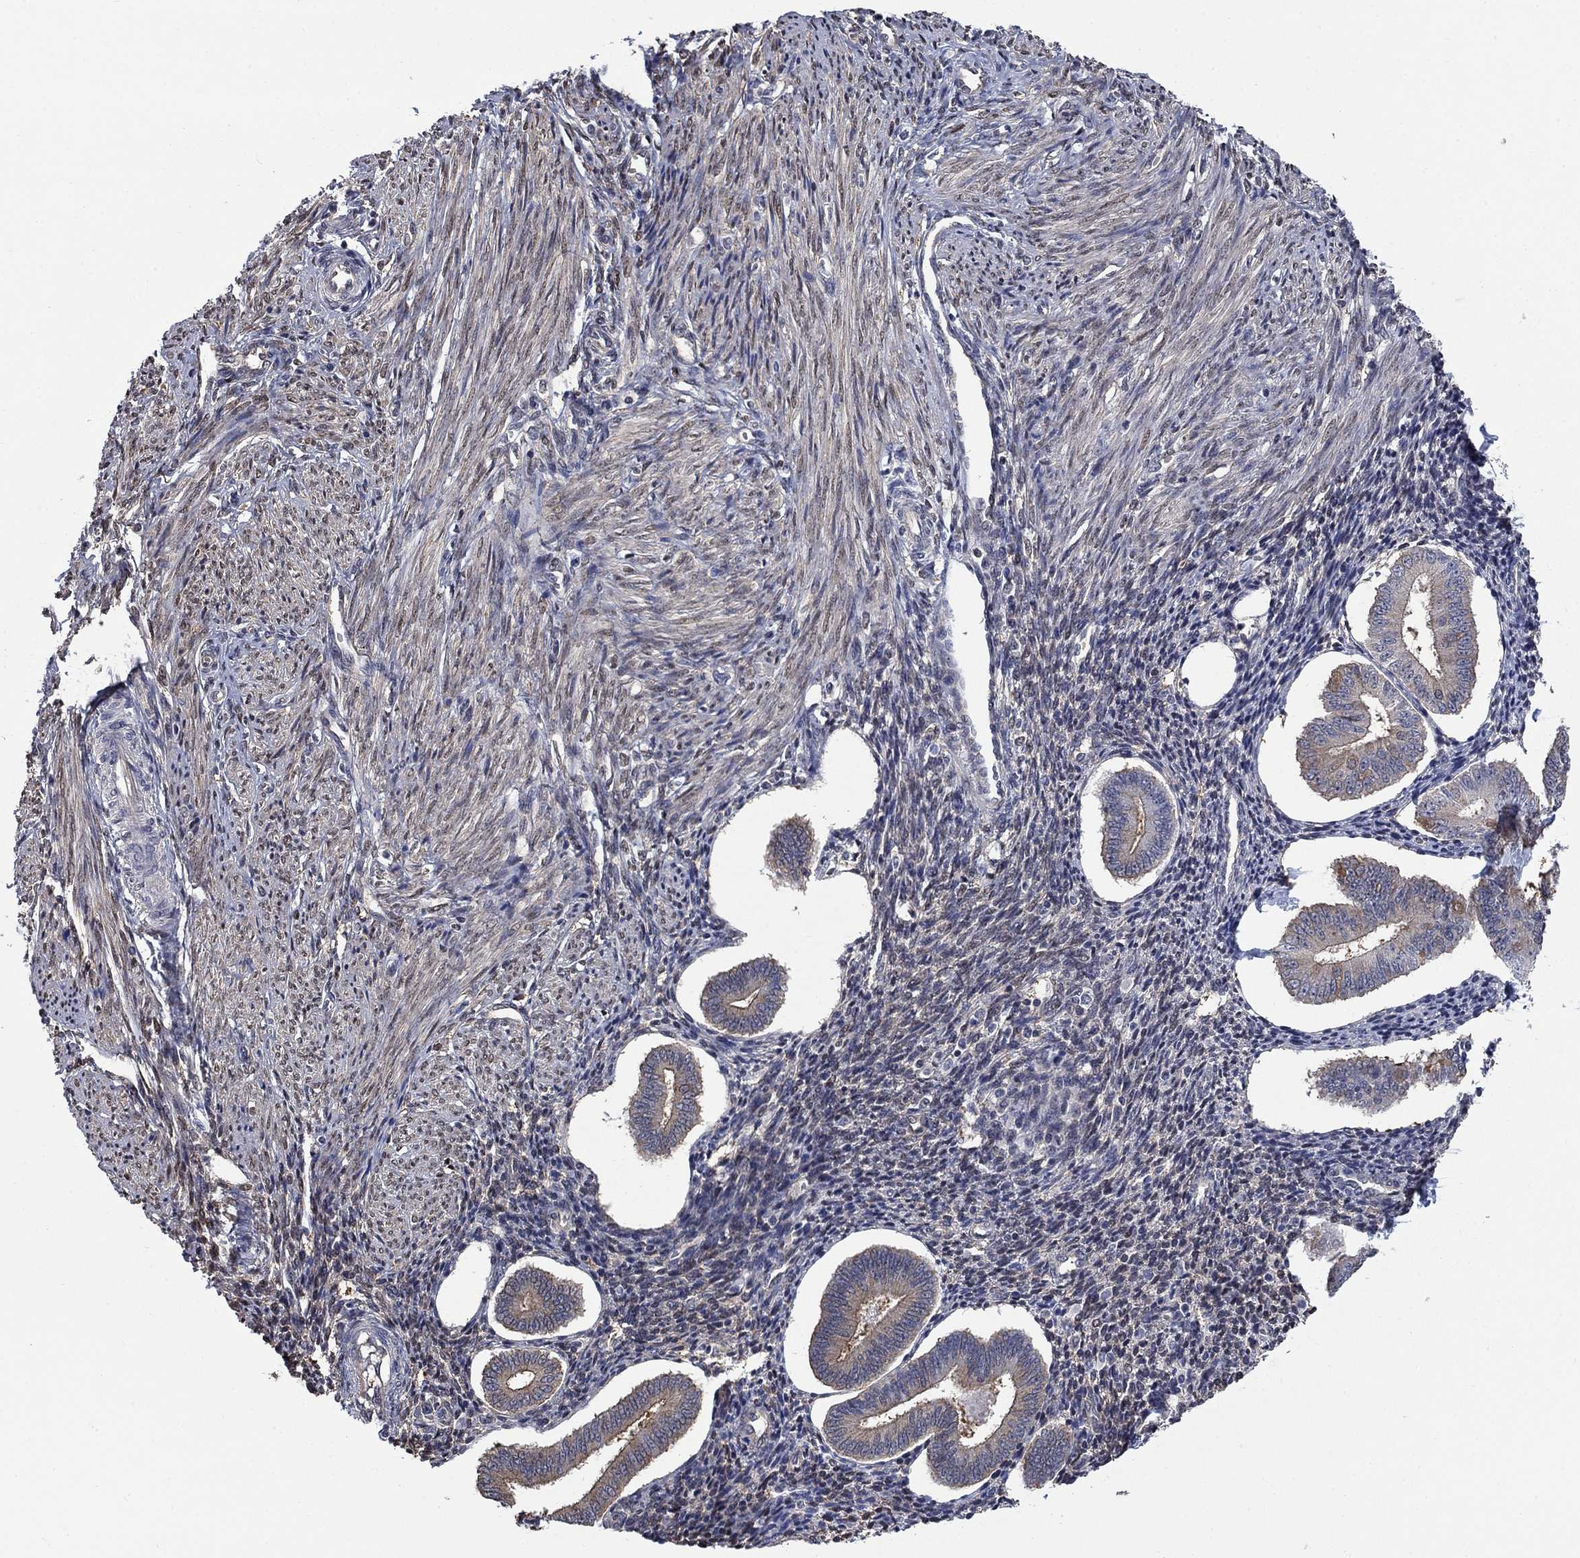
{"staining": {"intensity": "negative", "quantity": "none", "location": "none"}, "tissue": "endometrium", "cell_type": "Cells in endometrial stroma", "image_type": "normal", "snomed": [{"axis": "morphology", "description": "Normal tissue, NOS"}, {"axis": "topography", "description": "Endometrium"}], "caption": "High power microscopy micrograph of an immunohistochemistry photomicrograph of unremarkable endometrium, revealing no significant positivity in cells in endometrial stroma. The staining was performed using DAB (3,3'-diaminobenzidine) to visualize the protein expression in brown, while the nuclei were stained in blue with hematoxylin (Magnification: 20x).", "gene": "PDZD2", "patient": {"sex": "female", "age": 40}}